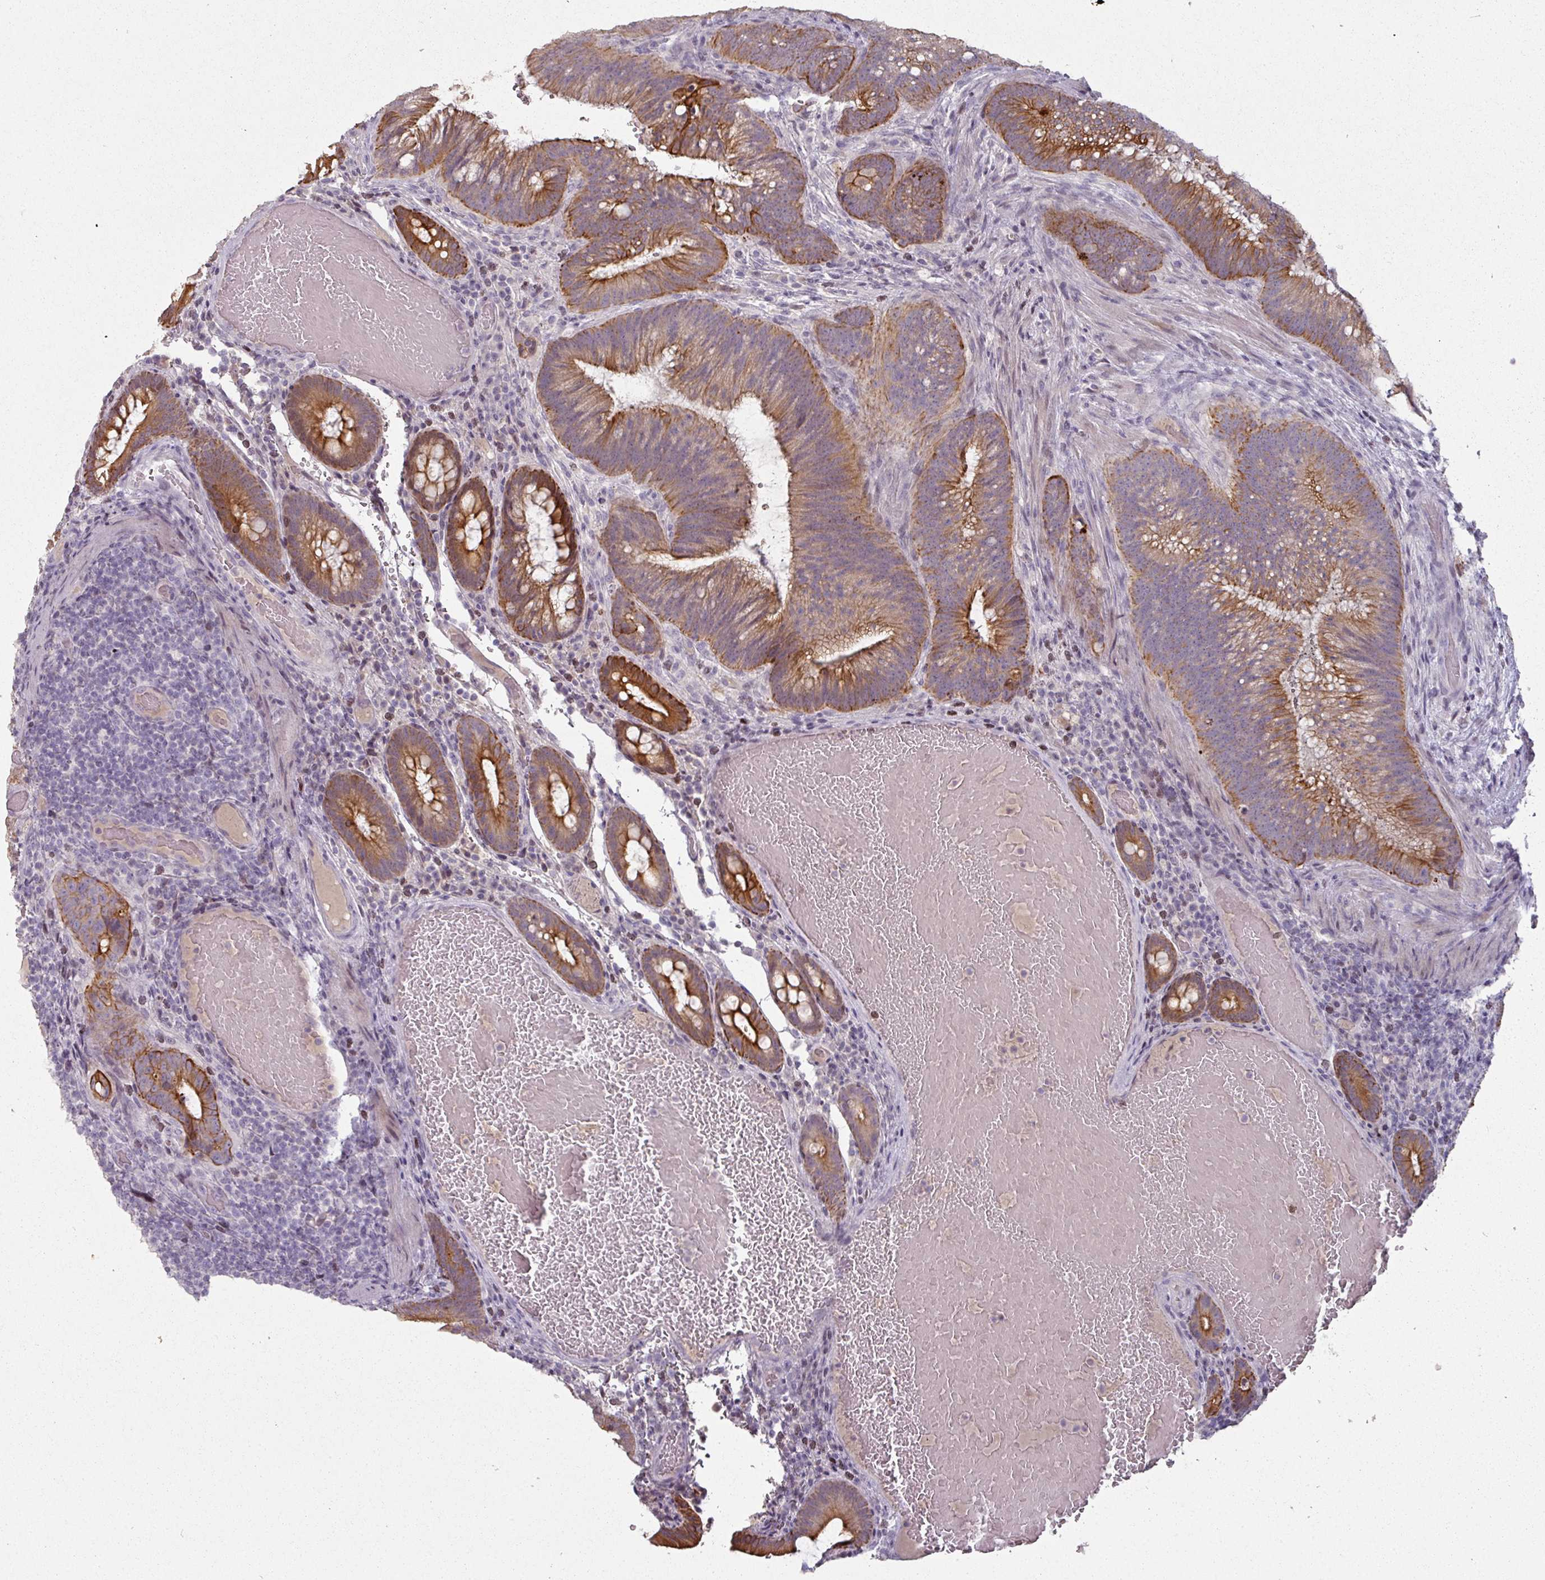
{"staining": {"intensity": "strong", "quantity": "25%-75%", "location": "cytoplasmic/membranous"}, "tissue": "colorectal cancer", "cell_type": "Tumor cells", "image_type": "cancer", "snomed": [{"axis": "morphology", "description": "Adenocarcinoma, NOS"}, {"axis": "topography", "description": "Colon"}], "caption": "Immunohistochemistry image of neoplastic tissue: adenocarcinoma (colorectal) stained using IHC displays high levels of strong protein expression localized specifically in the cytoplasmic/membranous of tumor cells, appearing as a cytoplasmic/membranous brown color.", "gene": "GTF2H3", "patient": {"sex": "female", "age": 43}}